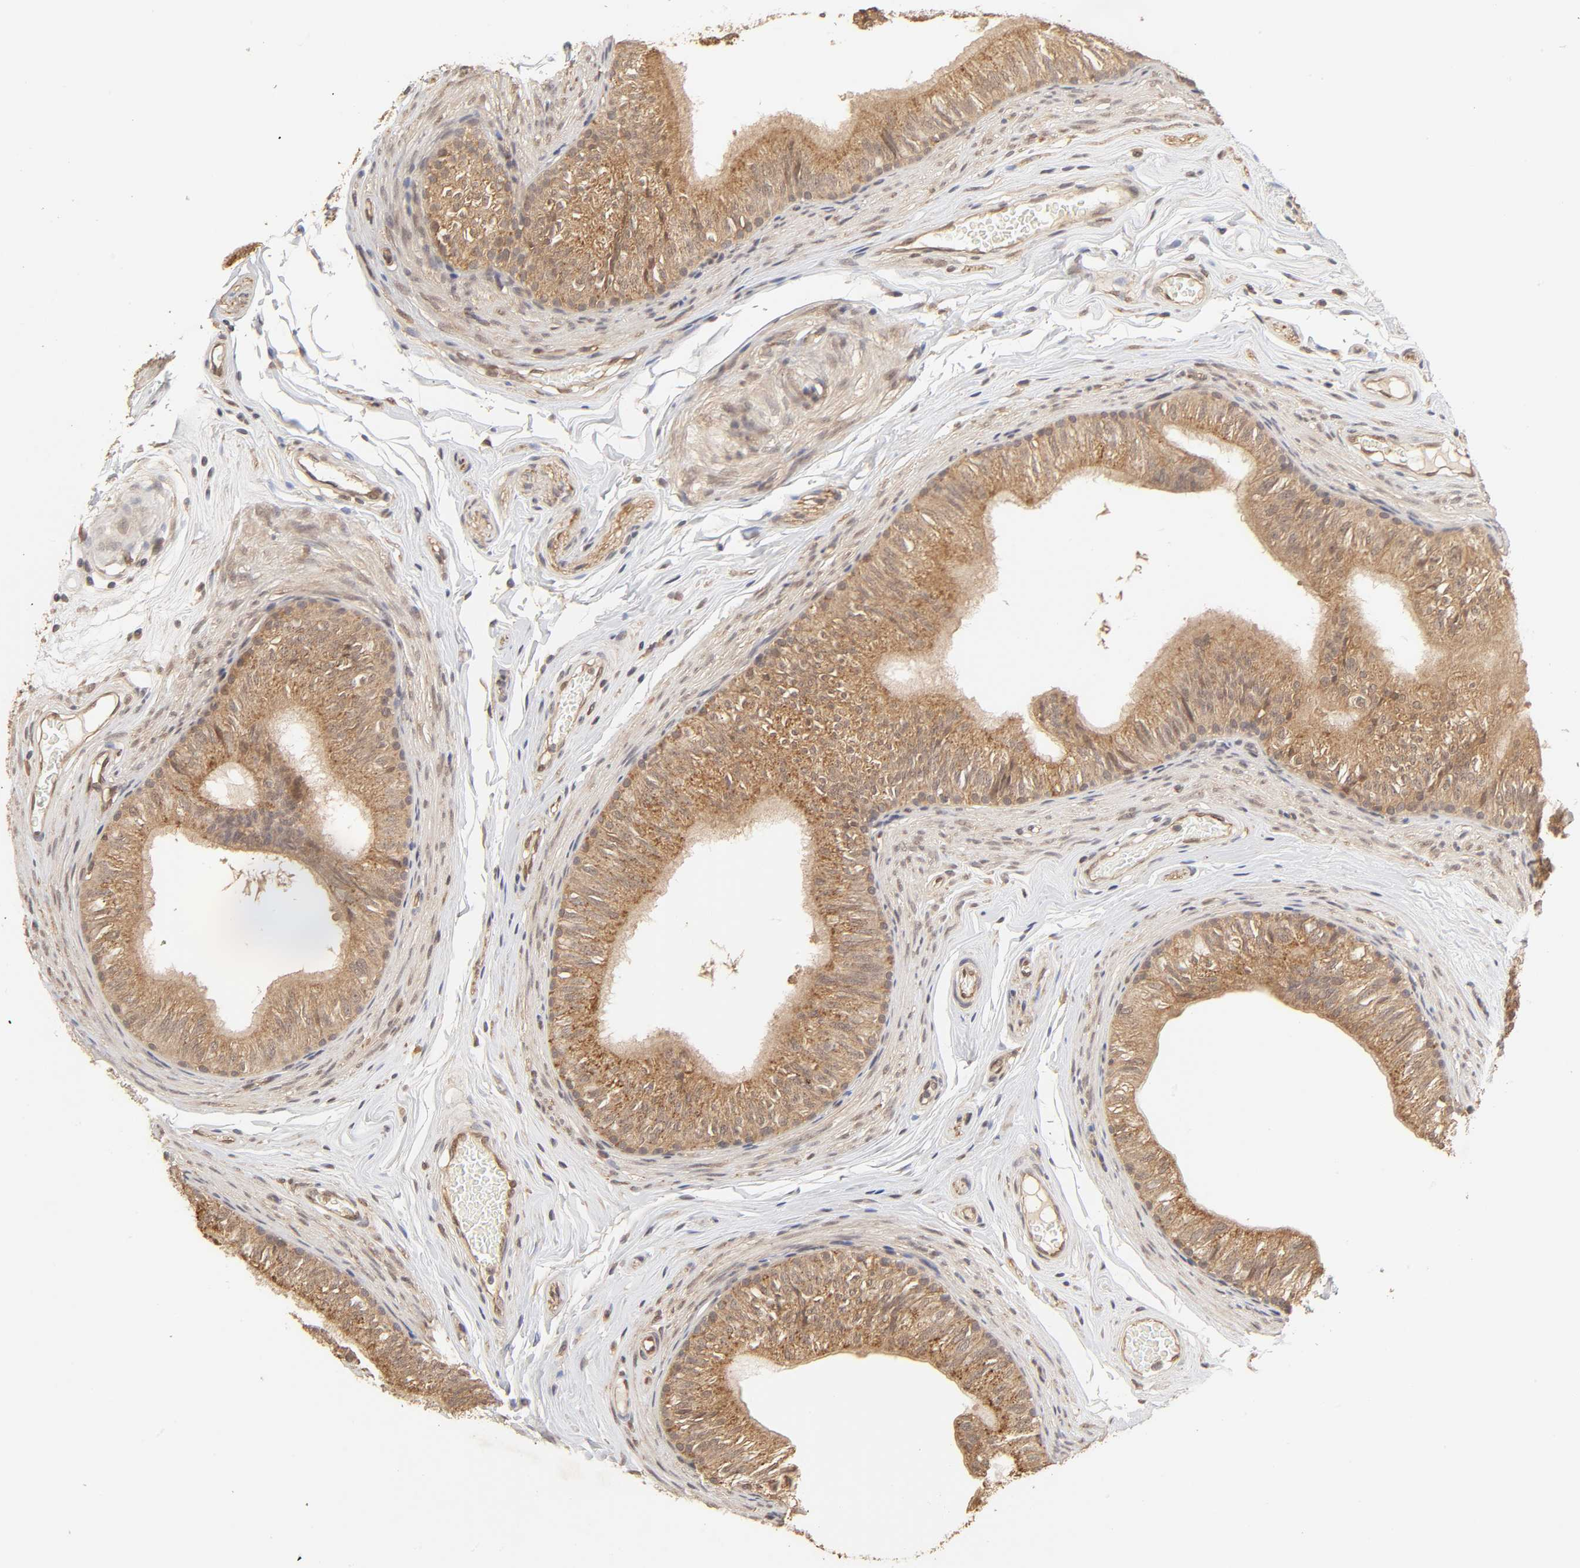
{"staining": {"intensity": "strong", "quantity": ">75%", "location": "cytoplasmic/membranous"}, "tissue": "epididymis", "cell_type": "Glandular cells", "image_type": "normal", "snomed": [{"axis": "morphology", "description": "Normal tissue, NOS"}, {"axis": "topography", "description": "Testis"}, {"axis": "topography", "description": "Epididymis"}], "caption": "Immunohistochemistry image of normal epididymis stained for a protein (brown), which shows high levels of strong cytoplasmic/membranous staining in about >75% of glandular cells.", "gene": "MAPK1", "patient": {"sex": "male", "age": 36}}